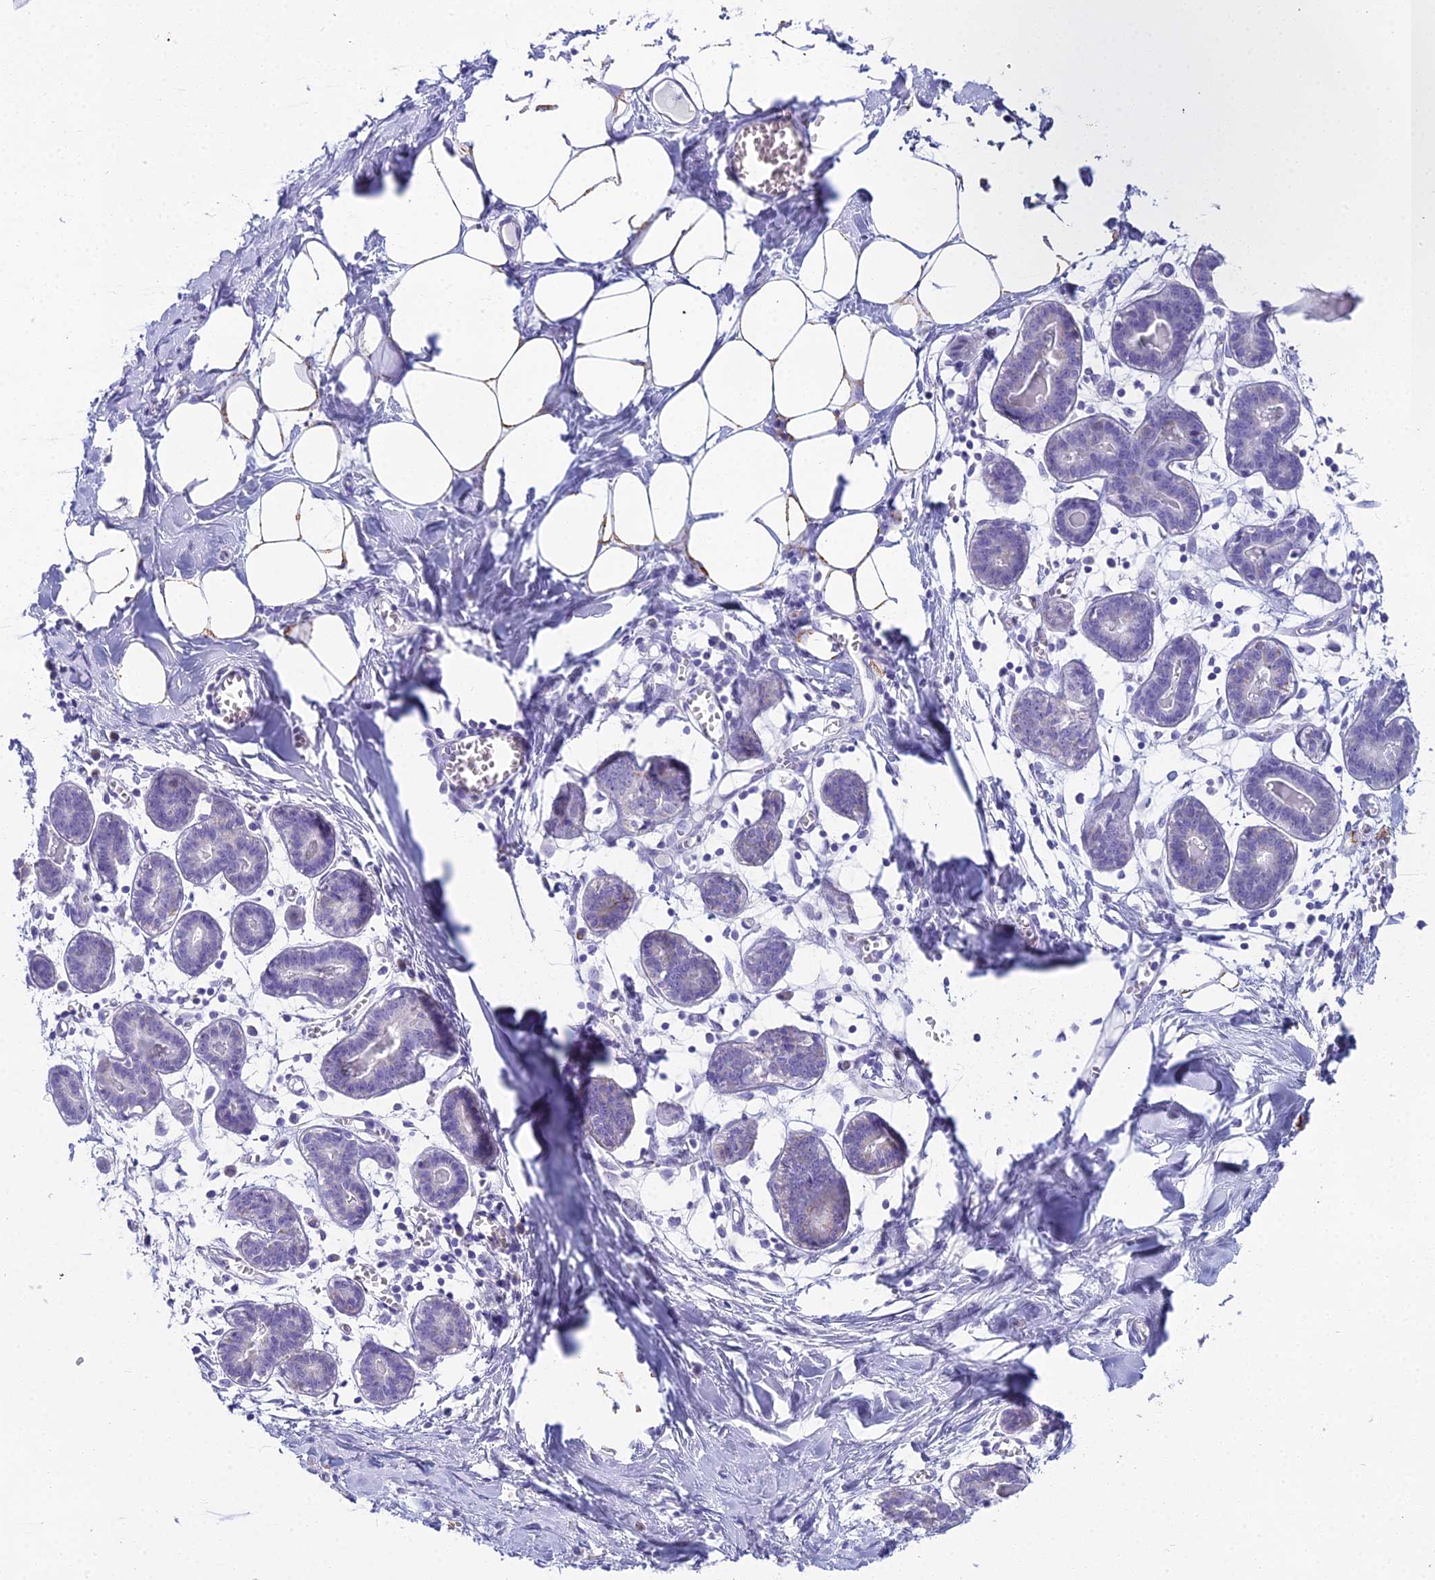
{"staining": {"intensity": "negative", "quantity": "none", "location": "none"}, "tissue": "breast", "cell_type": "Adipocytes", "image_type": "normal", "snomed": [{"axis": "morphology", "description": "Normal tissue, NOS"}, {"axis": "topography", "description": "Breast"}], "caption": "Breast stained for a protein using immunohistochemistry (IHC) displays no expression adipocytes.", "gene": "CGB1", "patient": {"sex": "female", "age": 27}}